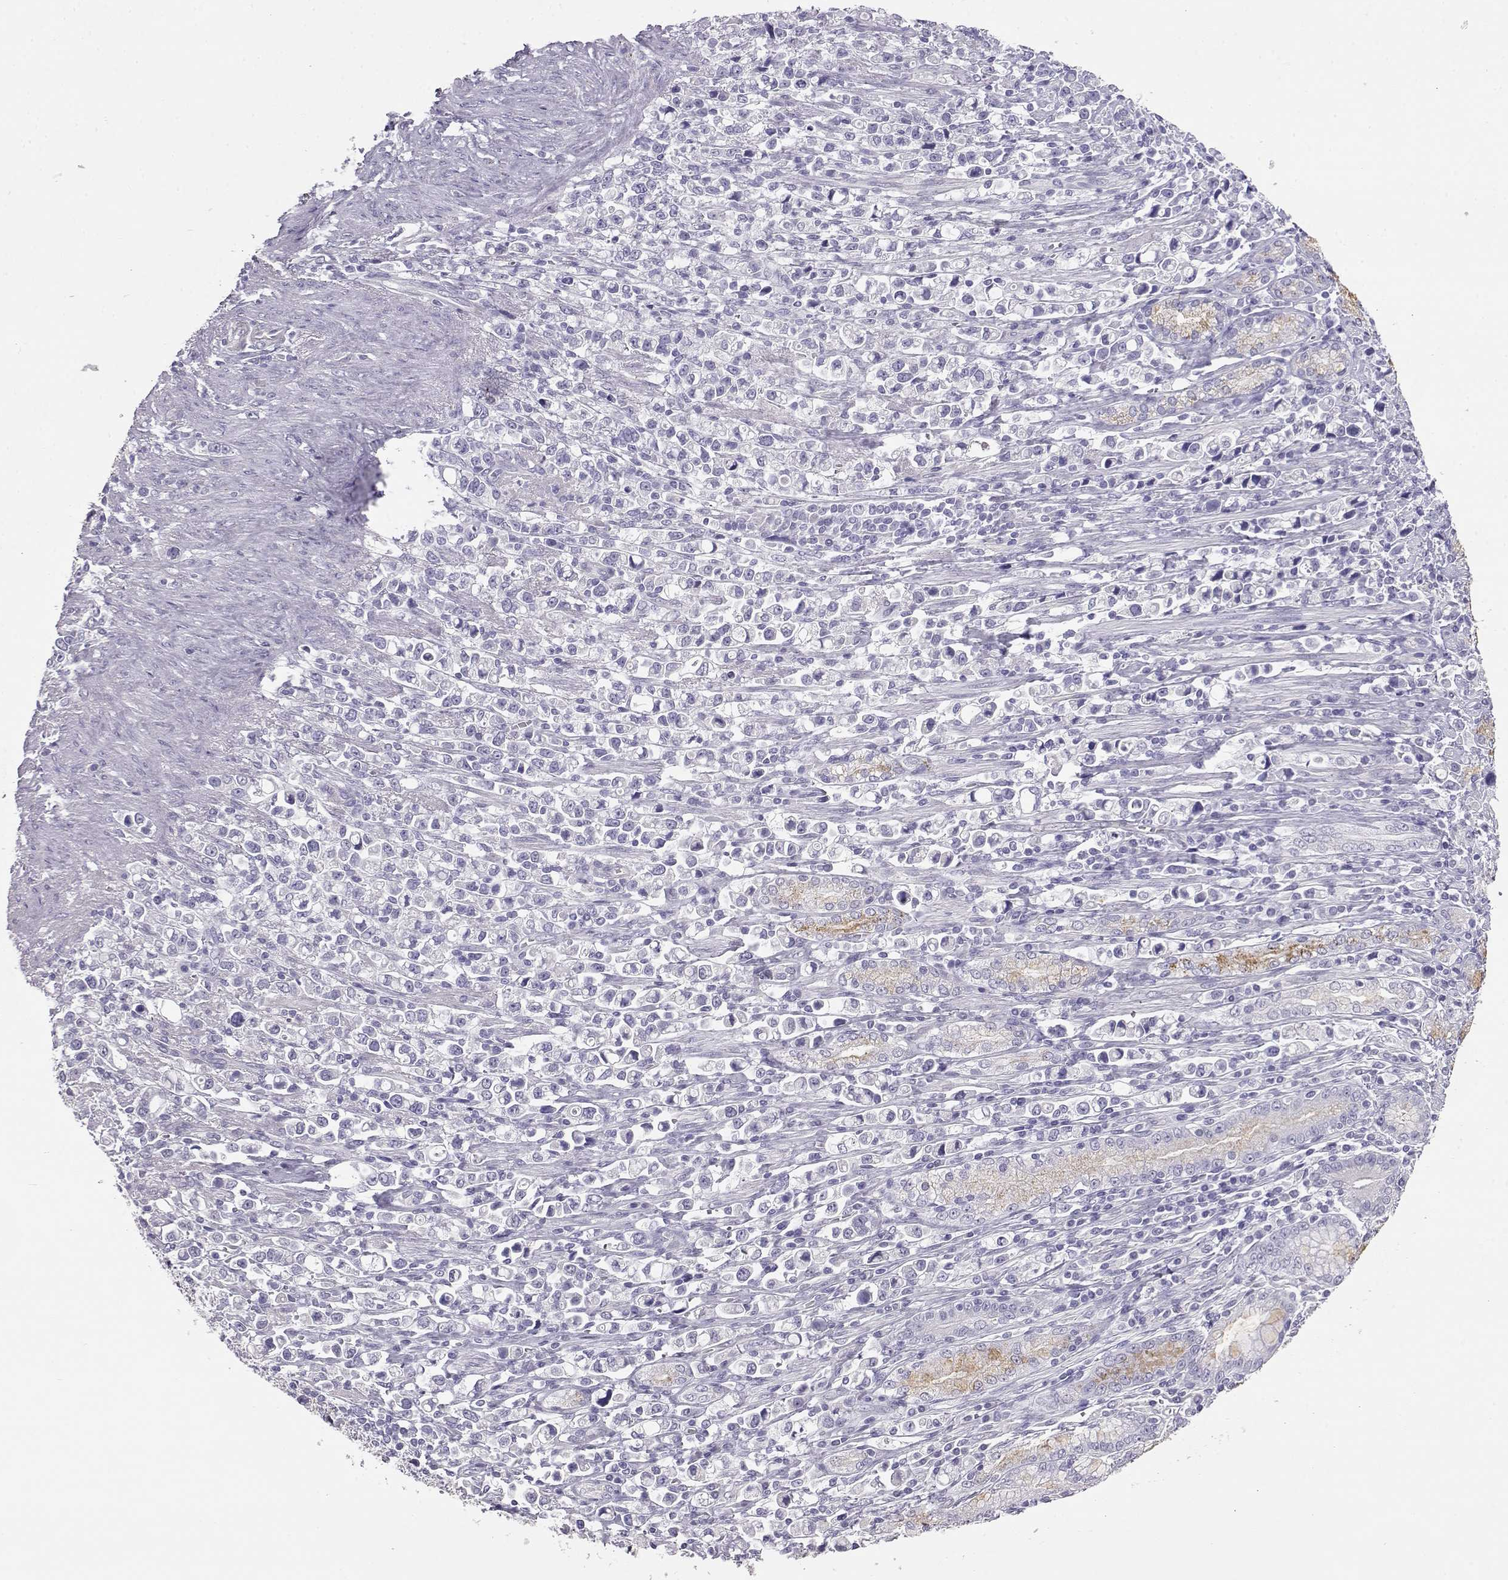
{"staining": {"intensity": "negative", "quantity": "none", "location": "none"}, "tissue": "stomach cancer", "cell_type": "Tumor cells", "image_type": "cancer", "snomed": [{"axis": "morphology", "description": "Adenocarcinoma, NOS"}, {"axis": "topography", "description": "Stomach"}], "caption": "Immunohistochemistry photomicrograph of human adenocarcinoma (stomach) stained for a protein (brown), which shows no staining in tumor cells. (Immunohistochemistry (ihc), brightfield microscopy, high magnification).", "gene": "ENDOU", "patient": {"sex": "male", "age": 63}}